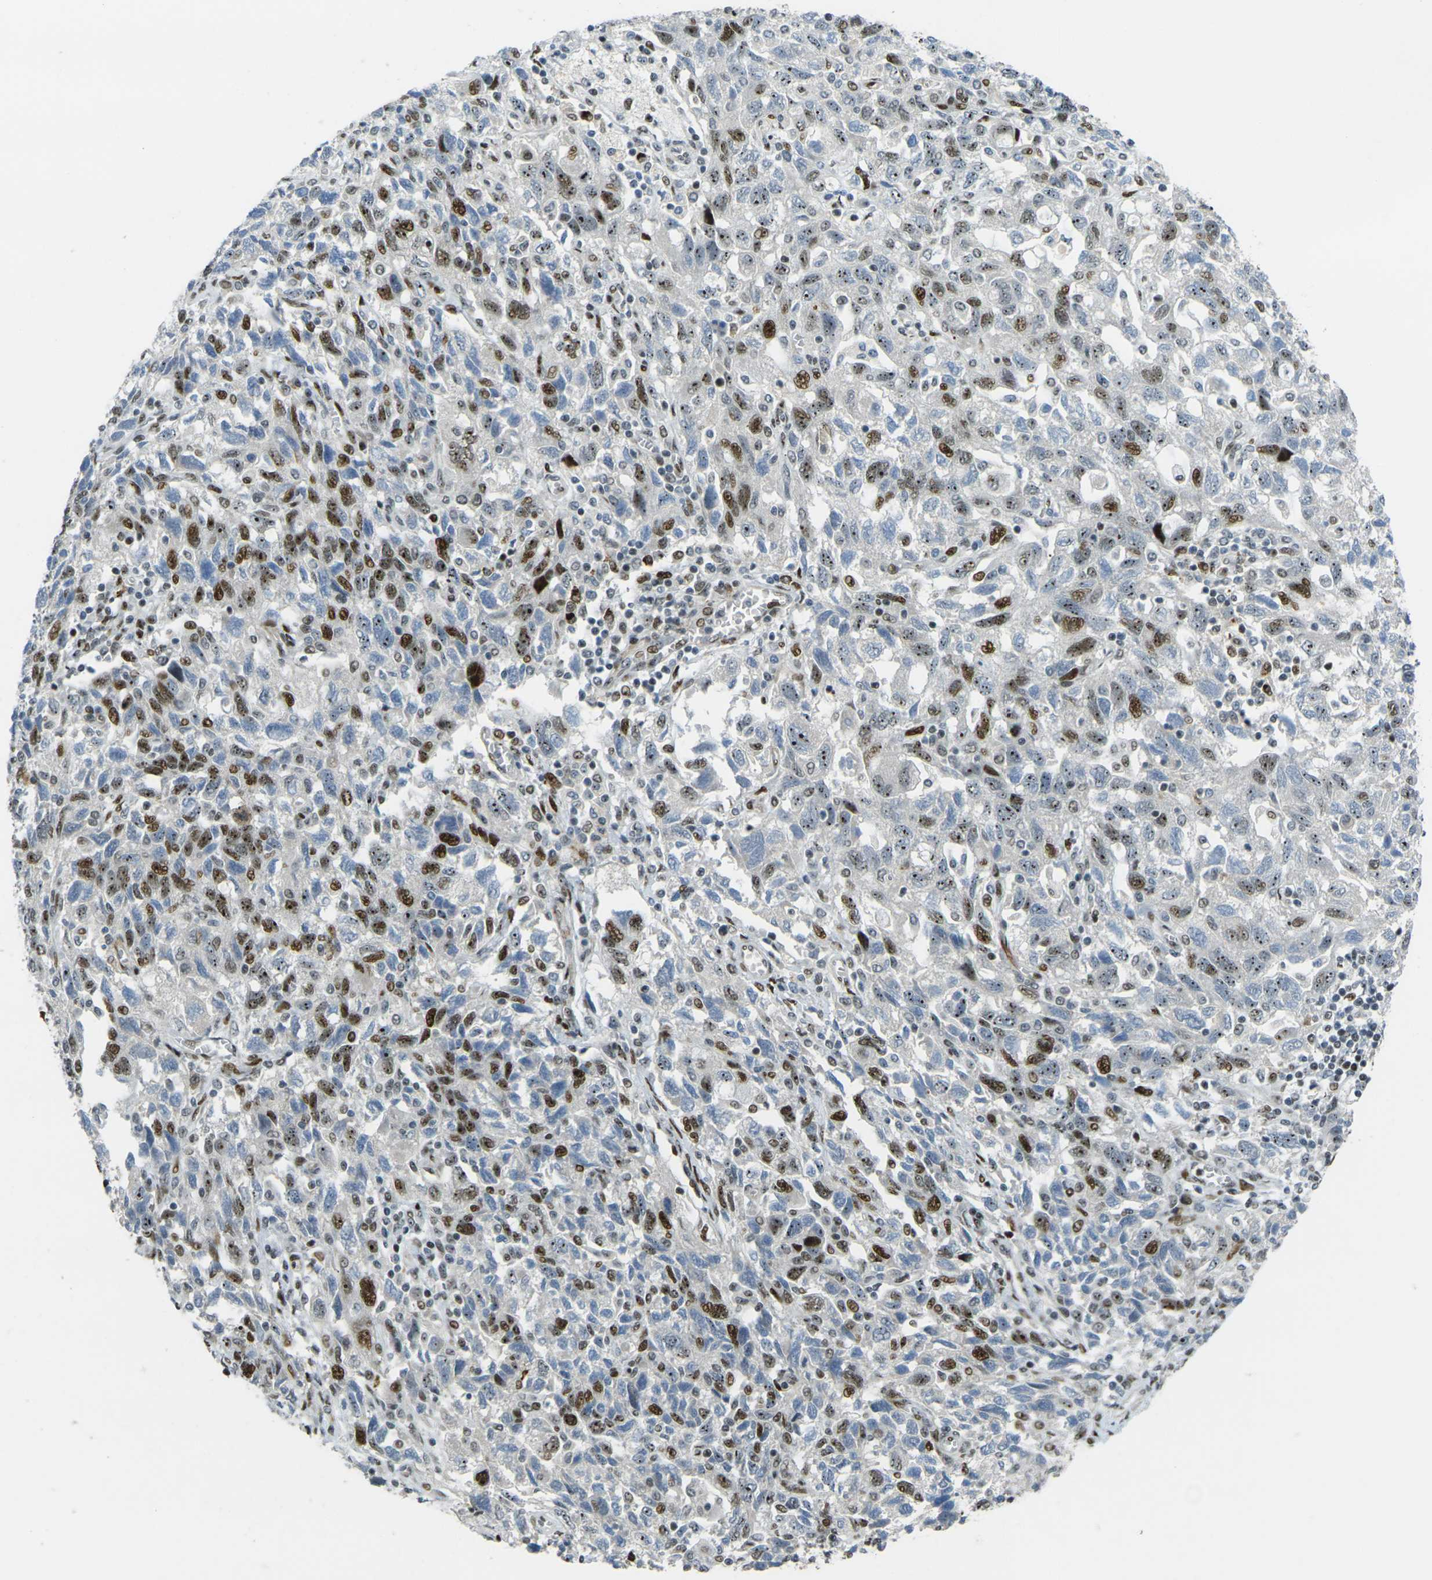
{"staining": {"intensity": "strong", "quantity": "25%-75%", "location": "nuclear"}, "tissue": "ovarian cancer", "cell_type": "Tumor cells", "image_type": "cancer", "snomed": [{"axis": "morphology", "description": "Carcinoma, NOS"}, {"axis": "morphology", "description": "Cystadenocarcinoma, serous, NOS"}, {"axis": "topography", "description": "Ovary"}], "caption": "Brown immunohistochemical staining in ovarian cancer (carcinoma) reveals strong nuclear positivity in approximately 25%-75% of tumor cells. The staining is performed using DAB brown chromogen to label protein expression. The nuclei are counter-stained blue using hematoxylin.", "gene": "UBE2C", "patient": {"sex": "female", "age": 69}}